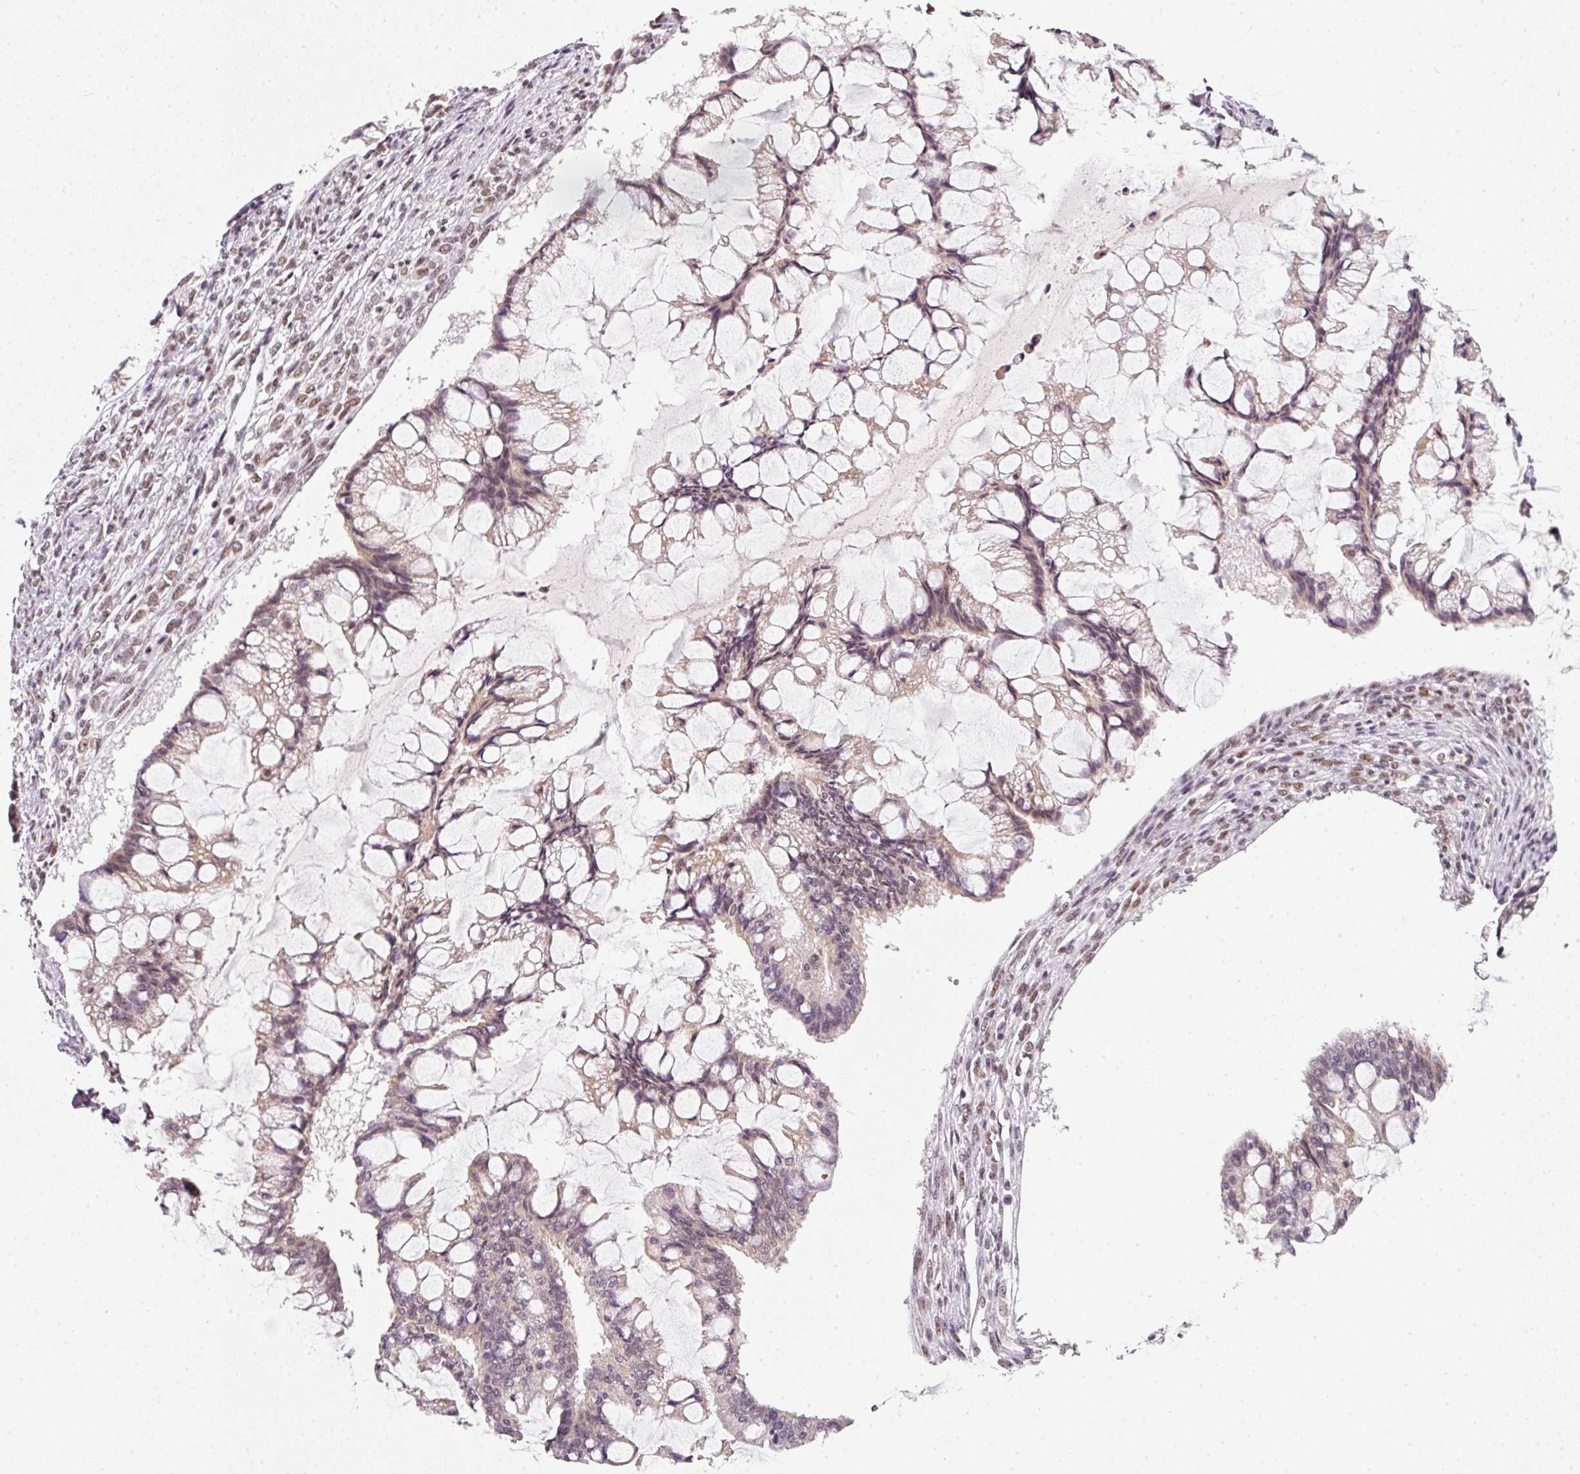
{"staining": {"intensity": "weak", "quantity": "<25%", "location": "cytoplasmic/membranous"}, "tissue": "ovarian cancer", "cell_type": "Tumor cells", "image_type": "cancer", "snomed": [{"axis": "morphology", "description": "Cystadenocarcinoma, mucinous, NOS"}, {"axis": "topography", "description": "Ovary"}], "caption": "Protein analysis of ovarian cancer (mucinous cystadenocarcinoma) reveals no significant staining in tumor cells.", "gene": "FSTL3", "patient": {"sex": "female", "age": 73}}